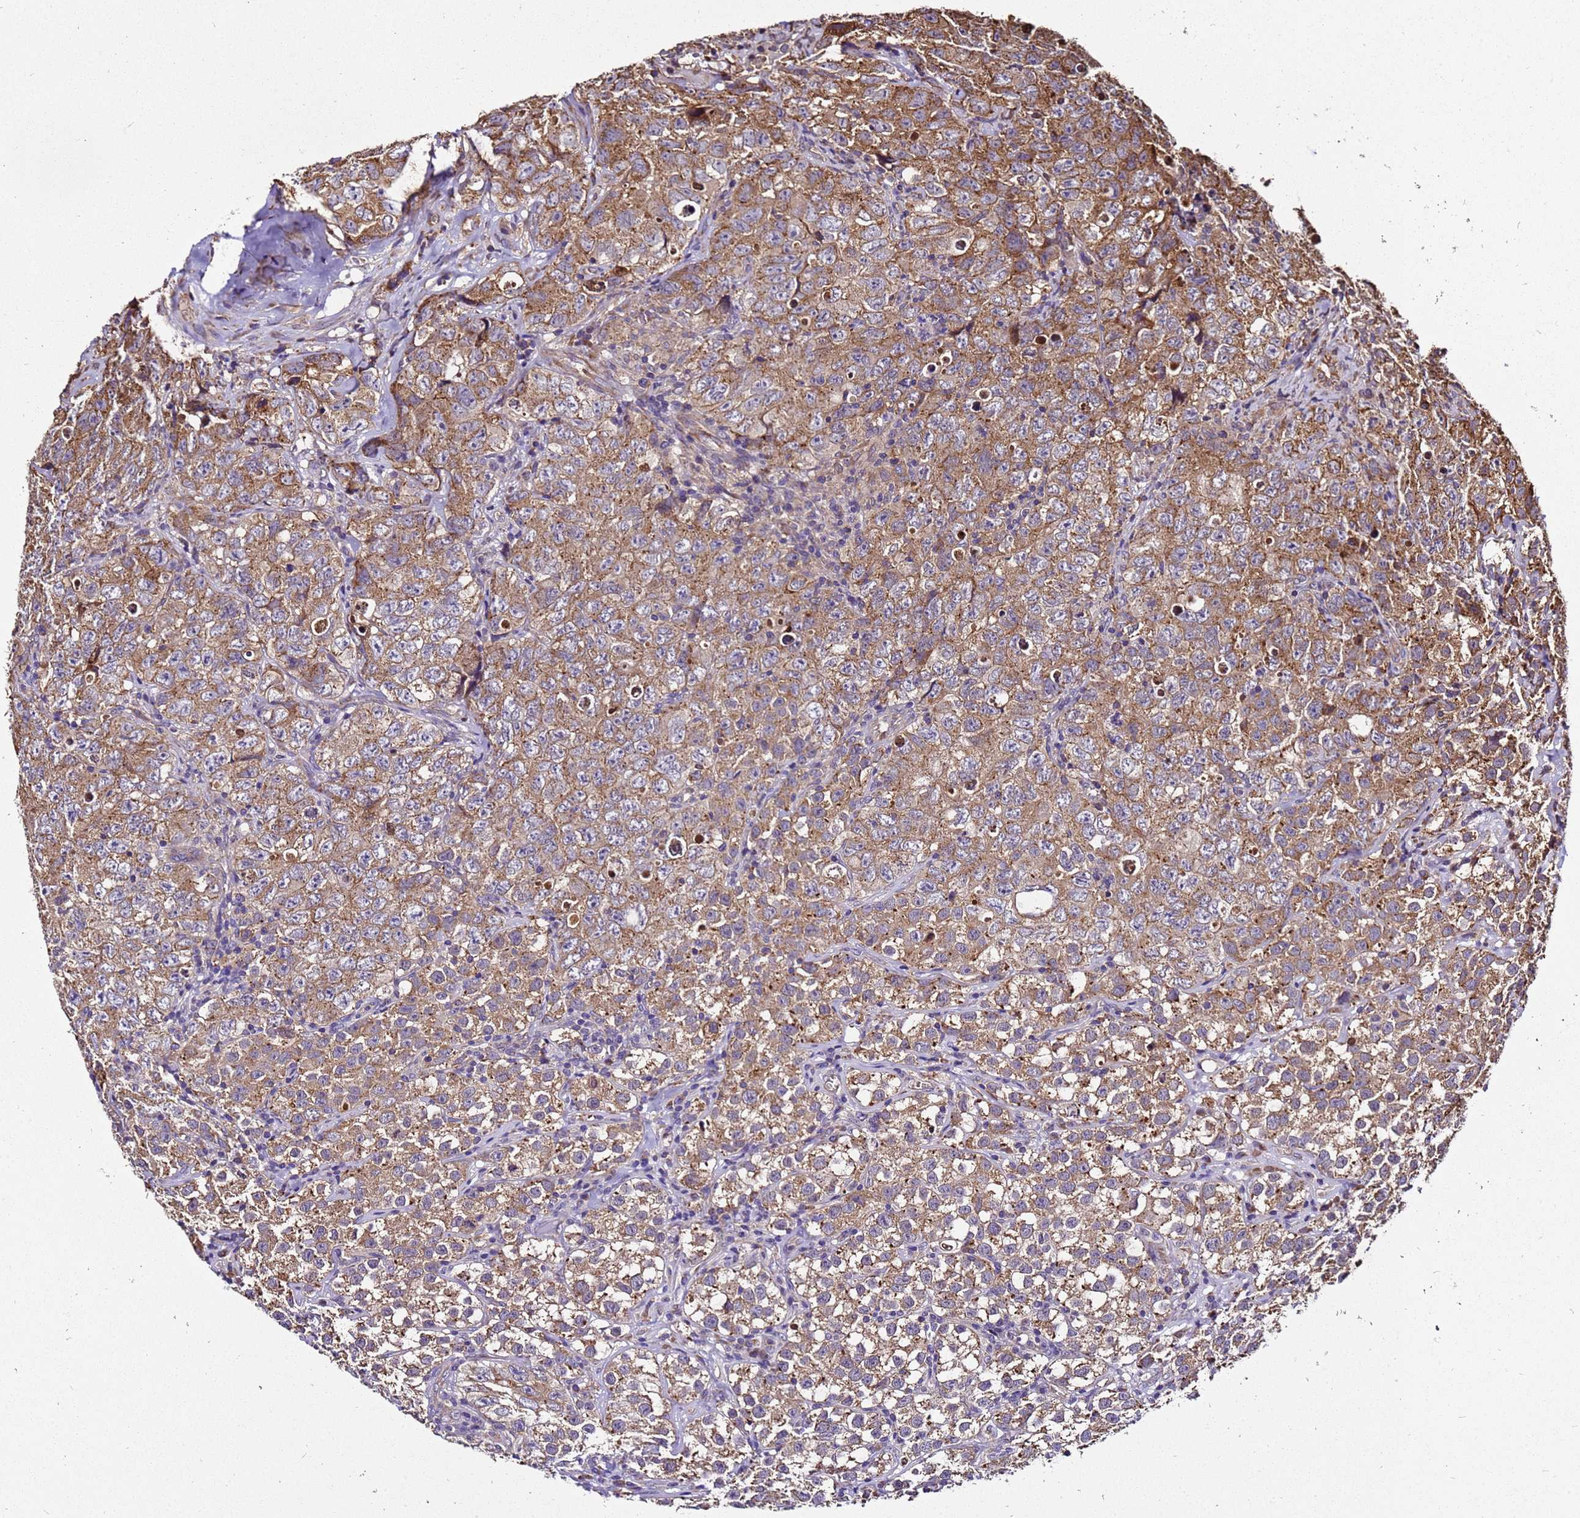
{"staining": {"intensity": "strong", "quantity": ">75%", "location": "cytoplasmic/membranous"}, "tissue": "testis cancer", "cell_type": "Tumor cells", "image_type": "cancer", "snomed": [{"axis": "morphology", "description": "Seminoma, NOS"}, {"axis": "morphology", "description": "Carcinoma, Embryonal, NOS"}, {"axis": "topography", "description": "Testis"}], "caption": "A histopathology image showing strong cytoplasmic/membranous expression in approximately >75% of tumor cells in embryonal carcinoma (testis), as visualized by brown immunohistochemical staining.", "gene": "LRRIQ1", "patient": {"sex": "male", "age": 43}}